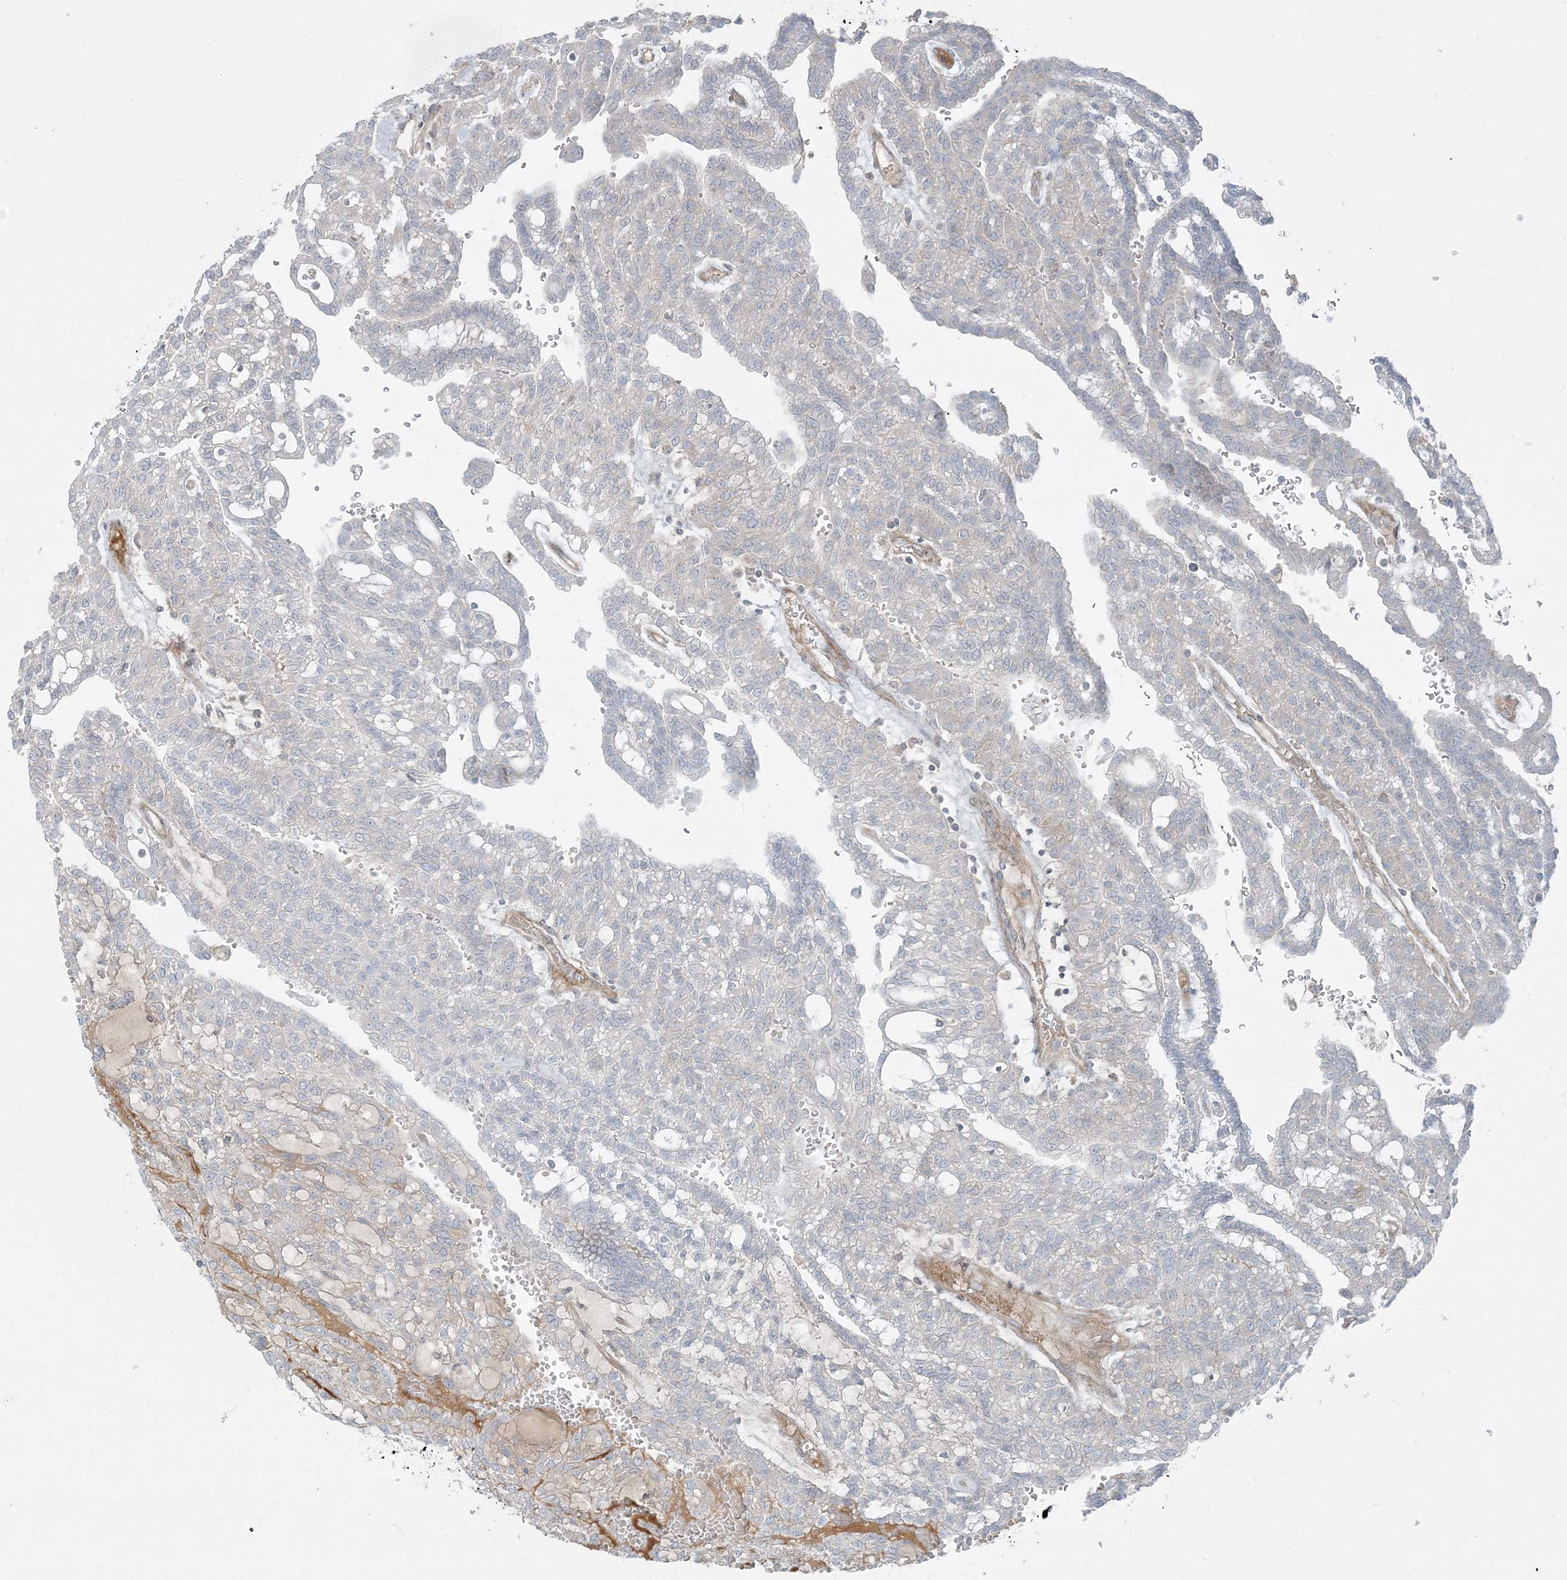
{"staining": {"intensity": "moderate", "quantity": "<25%", "location": "cytoplasmic/membranous"}, "tissue": "renal cancer", "cell_type": "Tumor cells", "image_type": "cancer", "snomed": [{"axis": "morphology", "description": "Adenocarcinoma, NOS"}, {"axis": "topography", "description": "Kidney"}], "caption": "Immunohistochemical staining of human renal cancer (adenocarcinoma) exhibits low levels of moderate cytoplasmic/membranous staining in approximately <25% of tumor cells. (IHC, brightfield microscopy, high magnification).", "gene": "PIK3R4", "patient": {"sex": "male", "age": 63}}